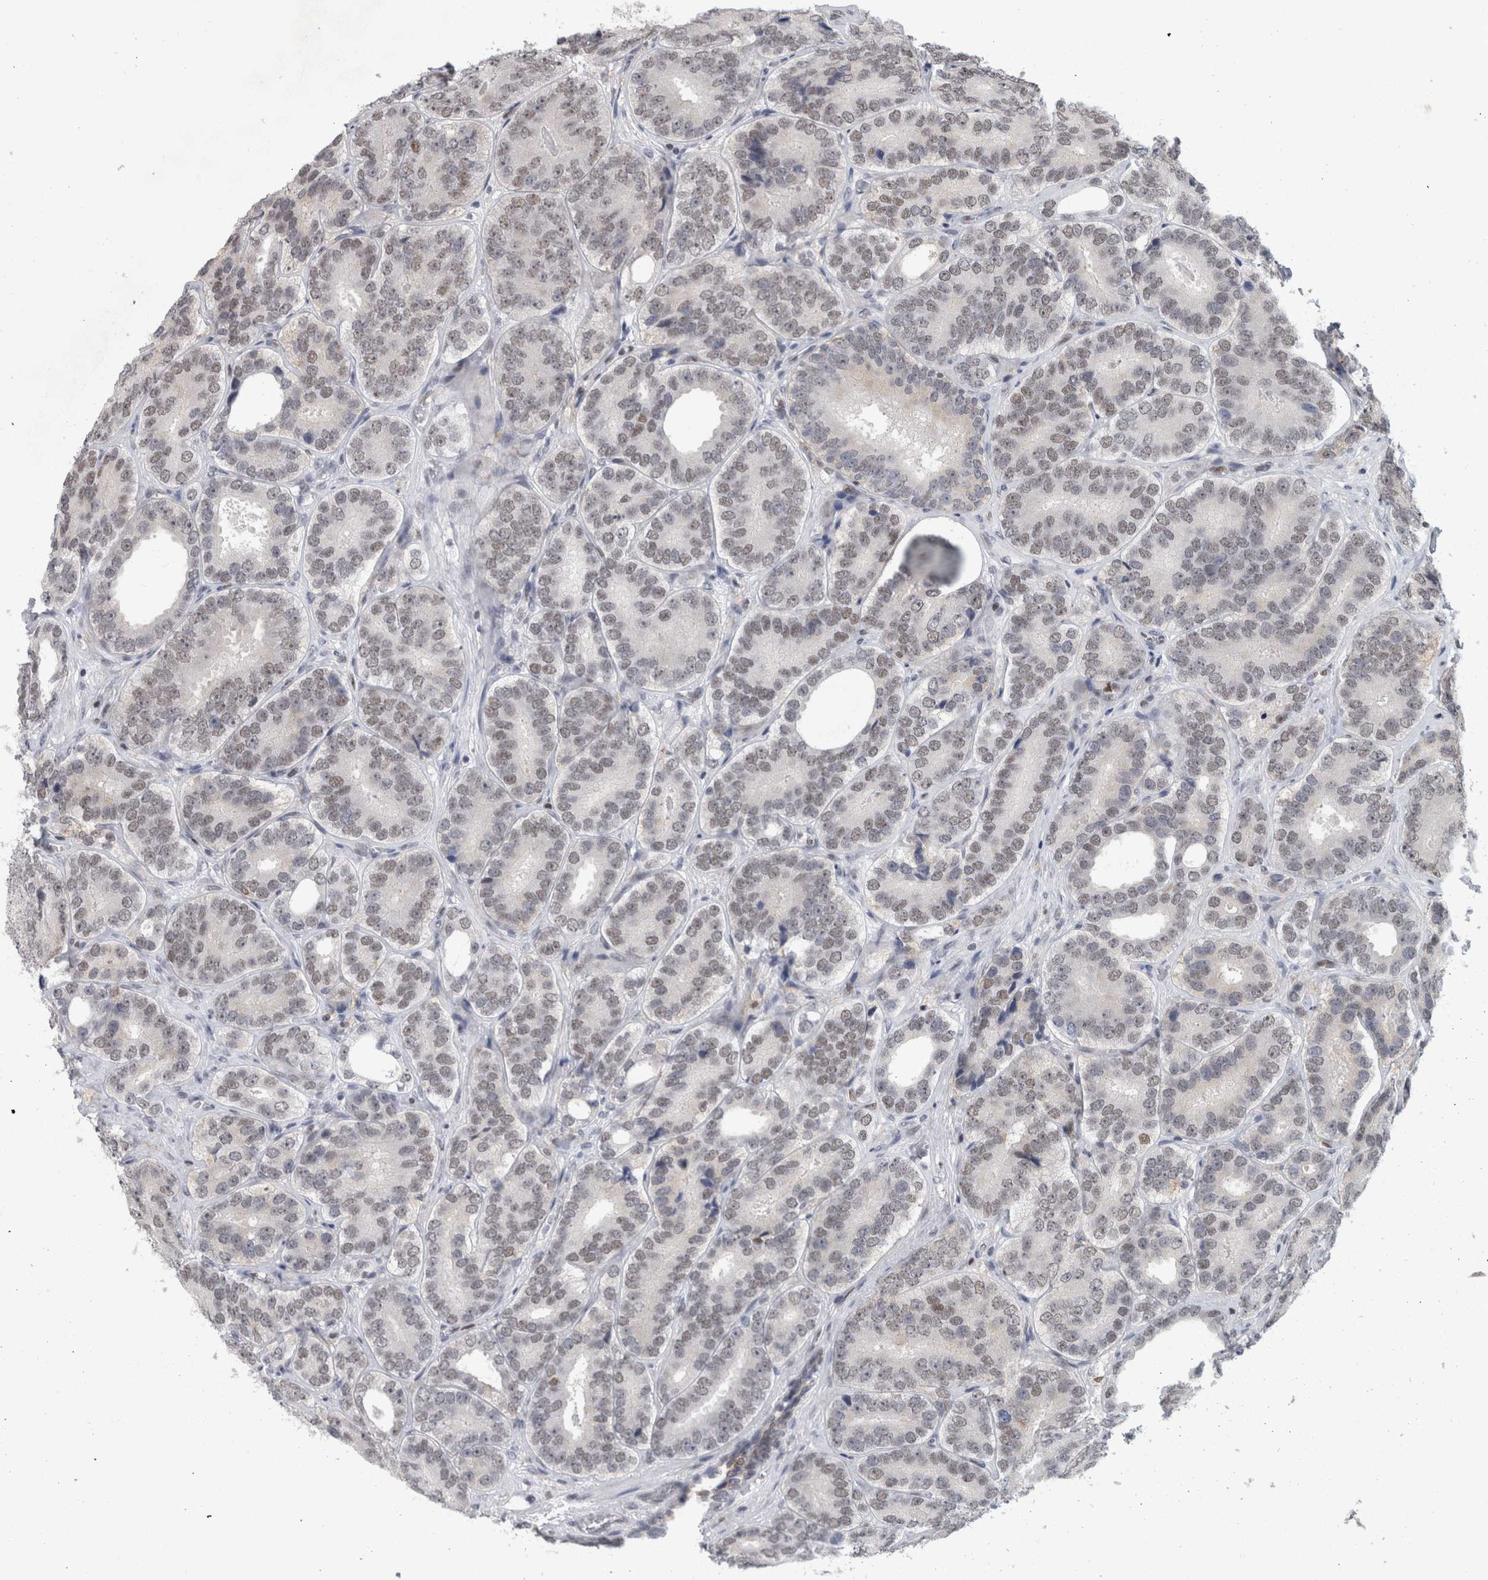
{"staining": {"intensity": "weak", "quantity": "<25%", "location": "nuclear"}, "tissue": "prostate cancer", "cell_type": "Tumor cells", "image_type": "cancer", "snomed": [{"axis": "morphology", "description": "Adenocarcinoma, High grade"}, {"axis": "topography", "description": "Prostate"}], "caption": "The histopathology image reveals no significant staining in tumor cells of prostate cancer.", "gene": "SRARP", "patient": {"sex": "male", "age": 56}}